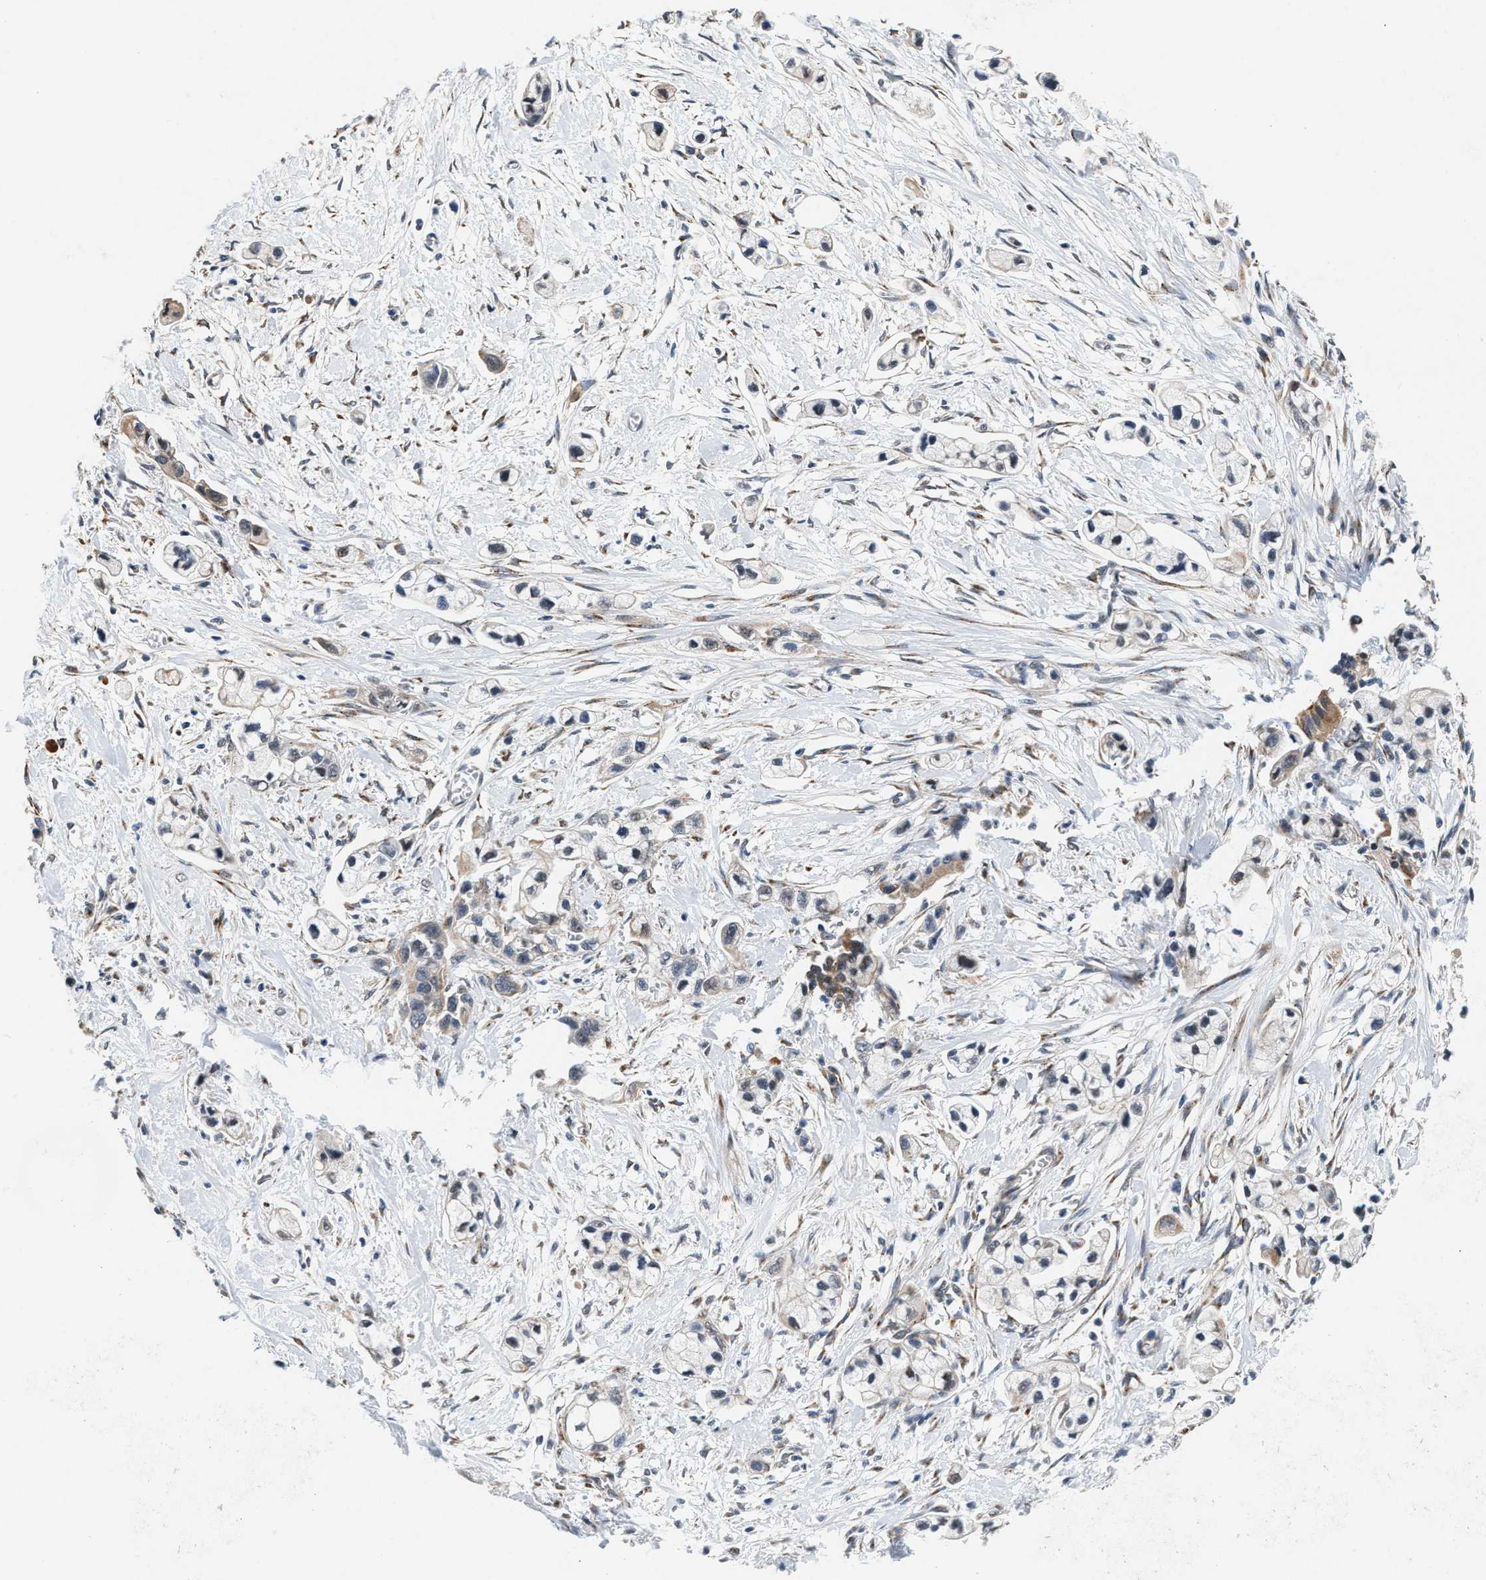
{"staining": {"intensity": "weak", "quantity": "<25%", "location": "cytoplasmic/membranous"}, "tissue": "pancreatic cancer", "cell_type": "Tumor cells", "image_type": "cancer", "snomed": [{"axis": "morphology", "description": "Adenocarcinoma, NOS"}, {"axis": "topography", "description": "Pancreas"}], "caption": "Protein analysis of pancreatic cancer exhibits no significant expression in tumor cells.", "gene": "KCNMB2", "patient": {"sex": "male", "age": 74}}